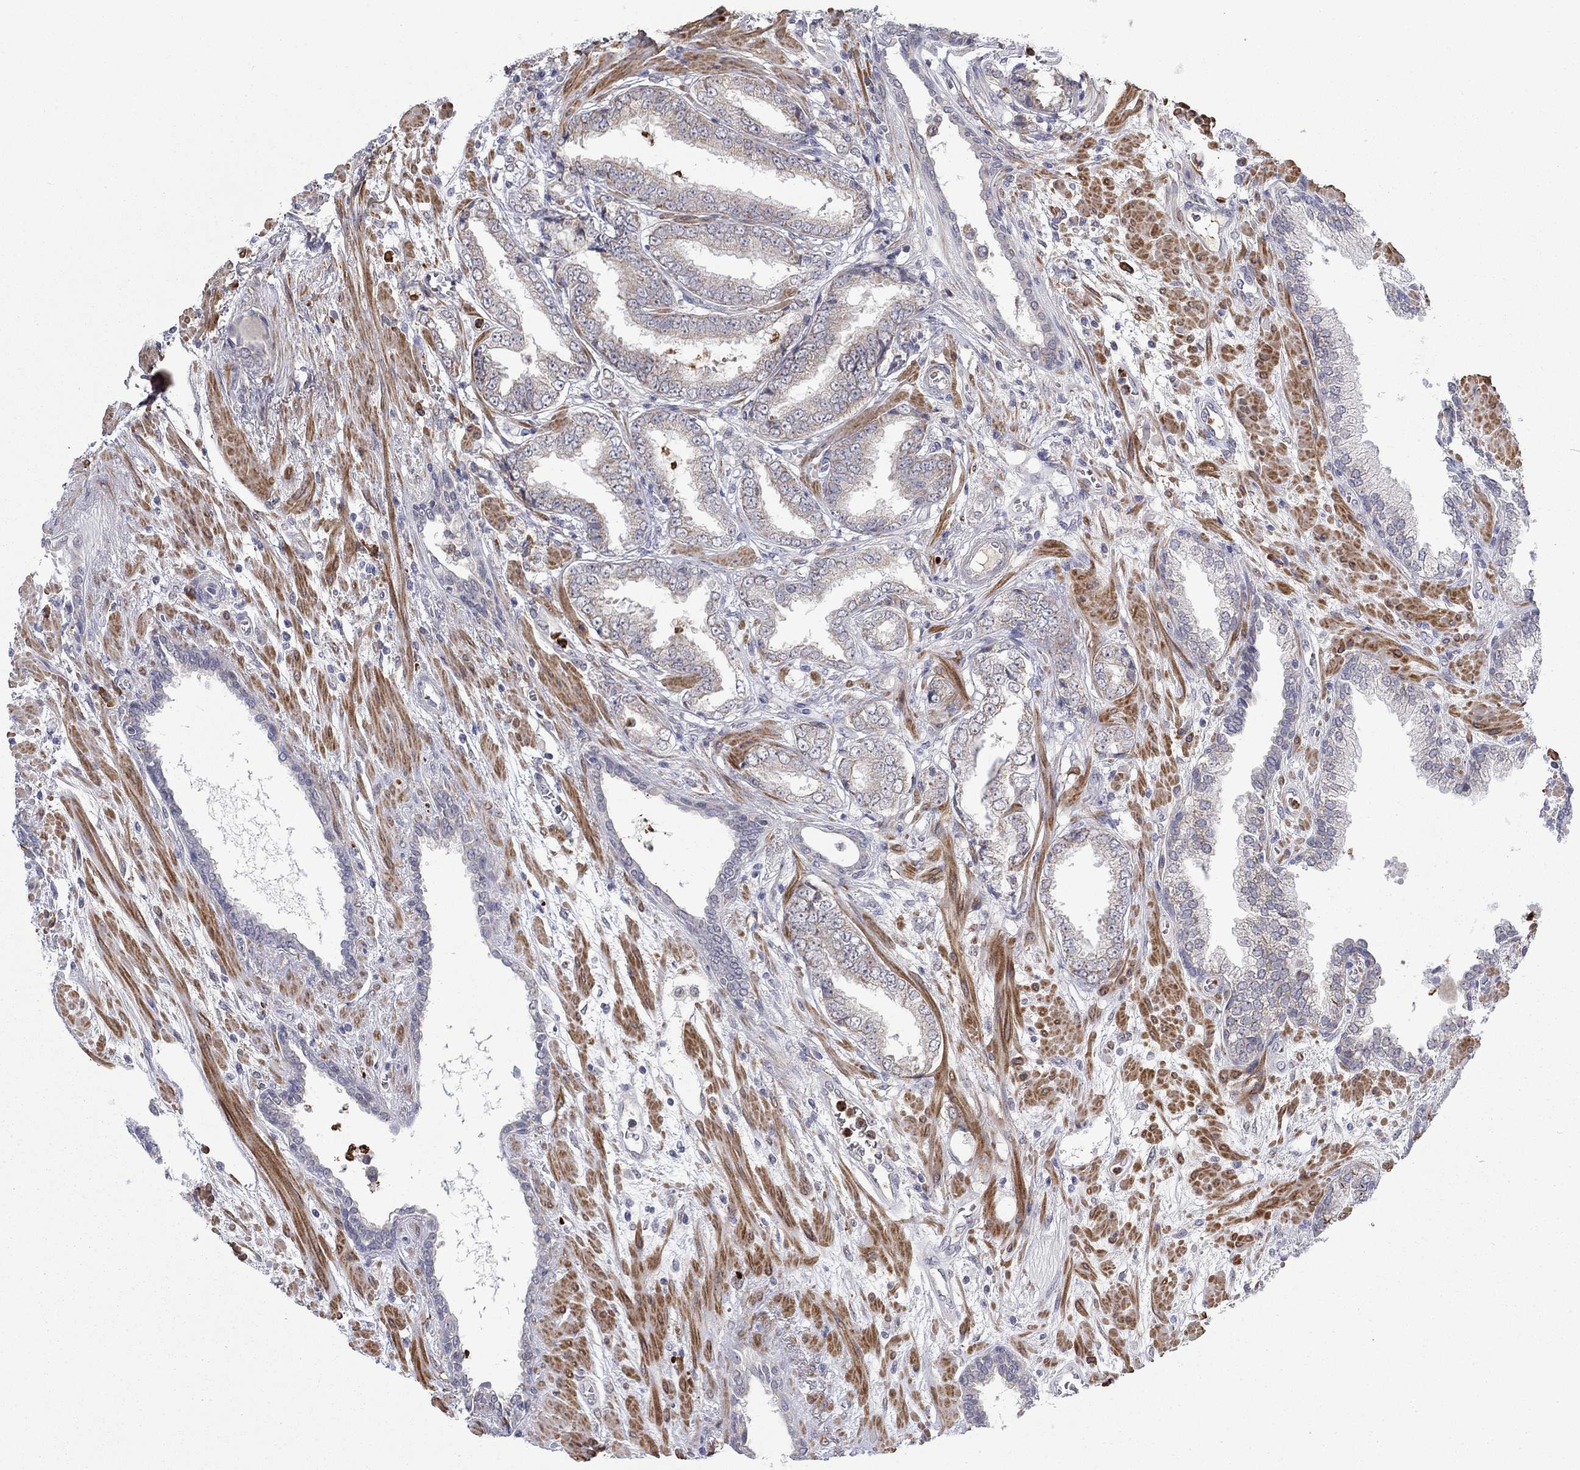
{"staining": {"intensity": "negative", "quantity": "none", "location": "none"}, "tissue": "prostate cancer", "cell_type": "Tumor cells", "image_type": "cancer", "snomed": [{"axis": "morphology", "description": "Adenocarcinoma, Low grade"}, {"axis": "topography", "description": "Prostate"}], "caption": "A photomicrograph of prostate cancer stained for a protein shows no brown staining in tumor cells.", "gene": "MTRFR", "patient": {"sex": "male", "age": 69}}